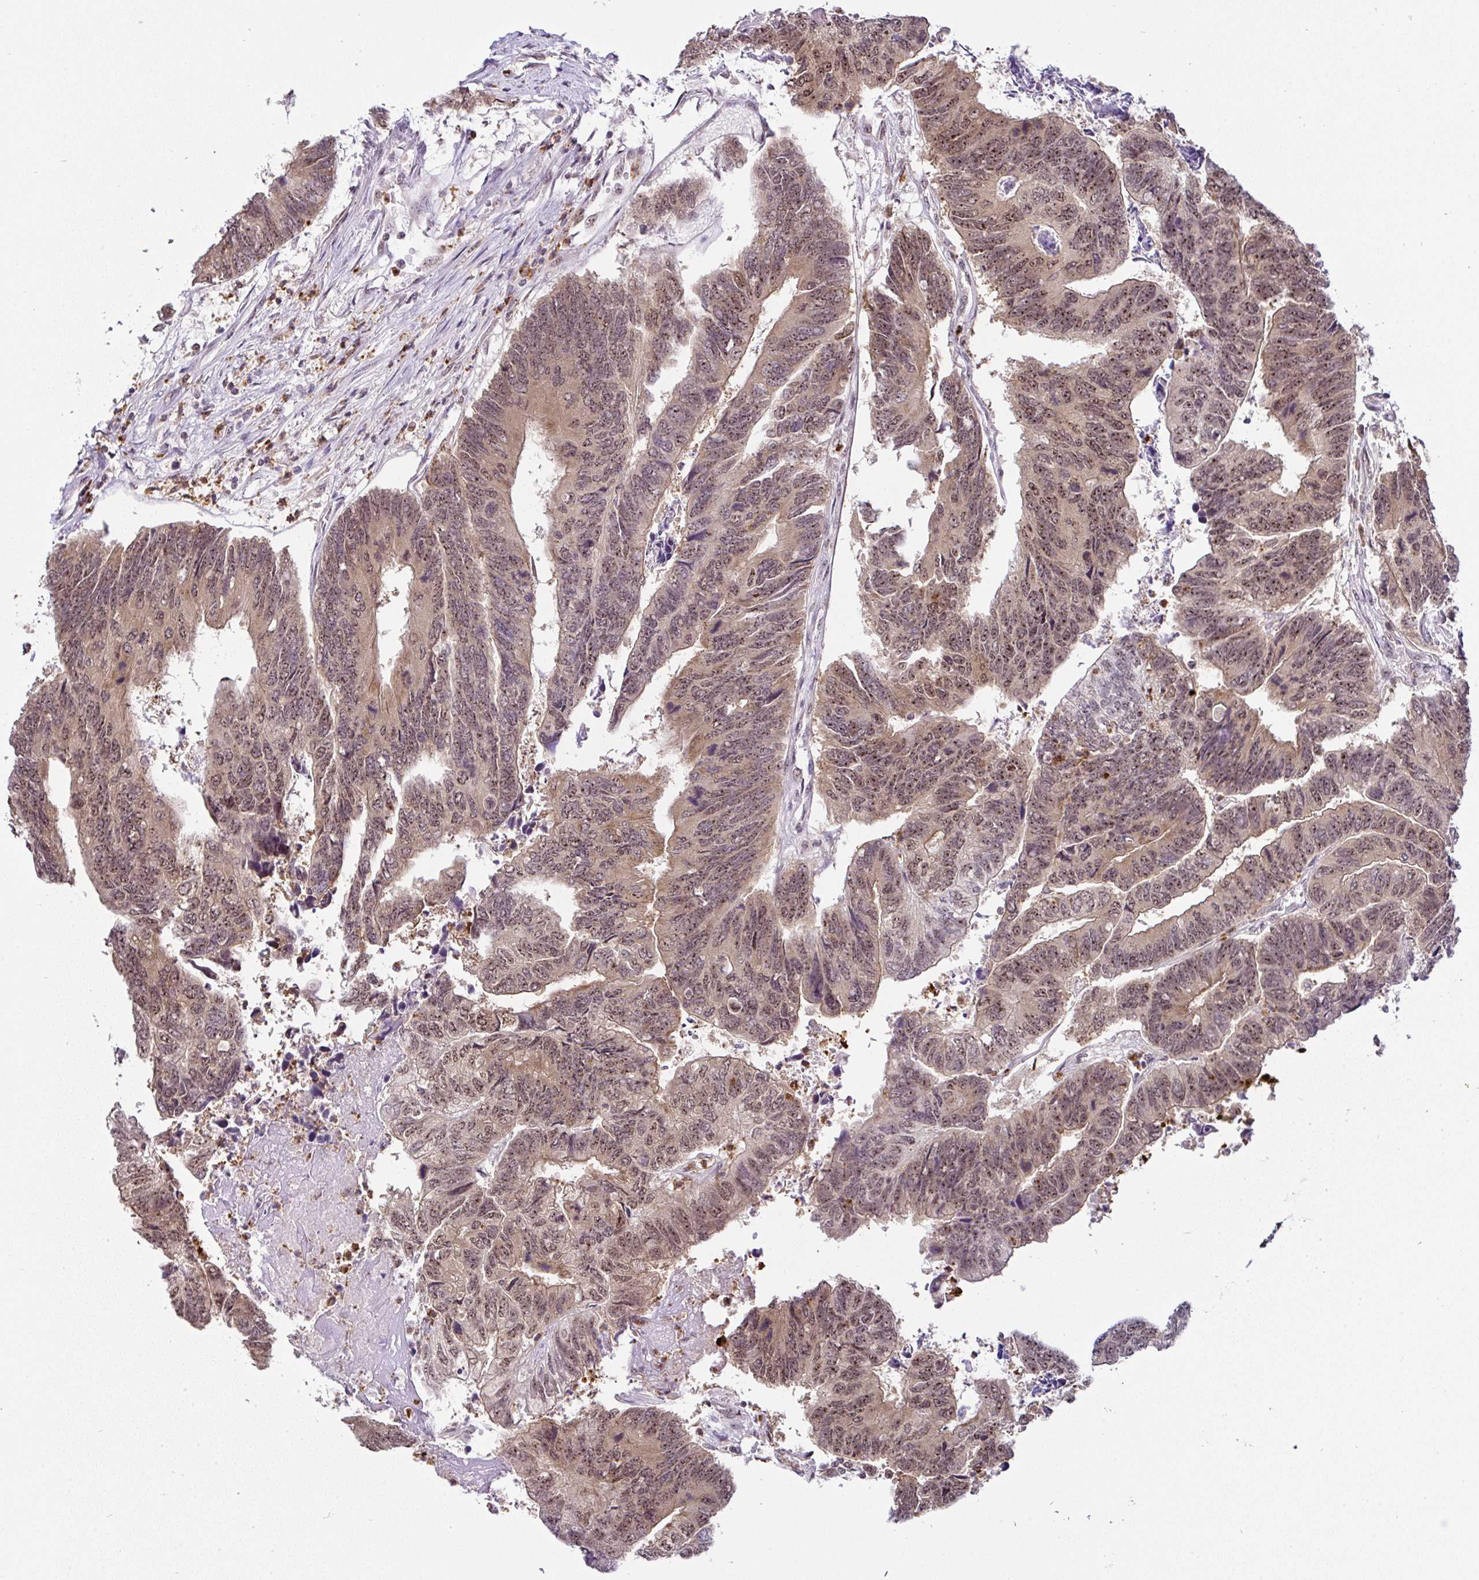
{"staining": {"intensity": "moderate", "quantity": ">75%", "location": "nuclear"}, "tissue": "colorectal cancer", "cell_type": "Tumor cells", "image_type": "cancer", "snomed": [{"axis": "morphology", "description": "Adenocarcinoma, NOS"}, {"axis": "topography", "description": "Colon"}], "caption": "Protein staining of colorectal cancer (adenocarcinoma) tissue displays moderate nuclear positivity in about >75% of tumor cells.", "gene": "PTPN2", "patient": {"sex": "female", "age": 67}}